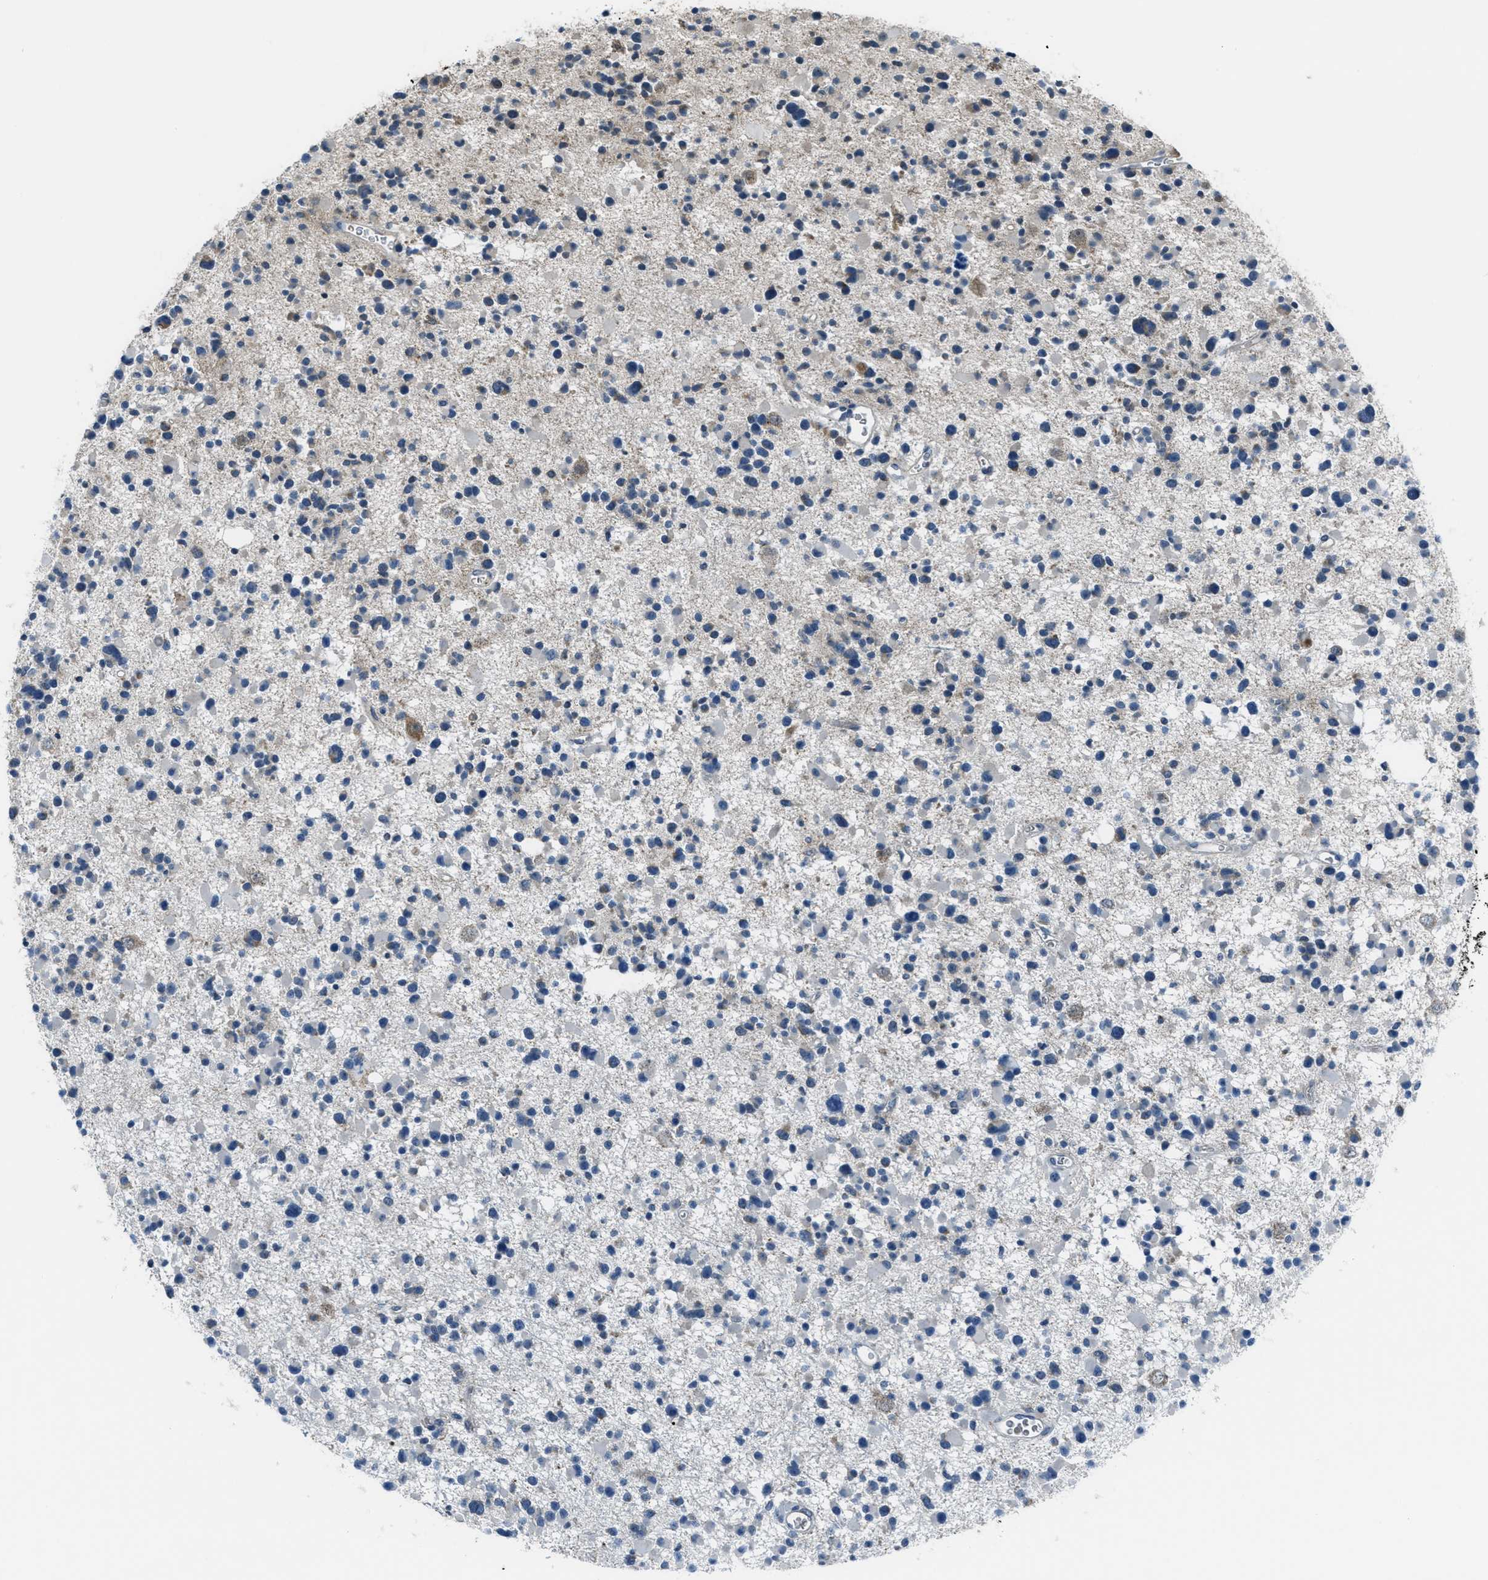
{"staining": {"intensity": "negative", "quantity": "none", "location": "none"}, "tissue": "glioma", "cell_type": "Tumor cells", "image_type": "cancer", "snomed": [{"axis": "morphology", "description": "Glioma, malignant, Low grade"}, {"axis": "topography", "description": "Brain"}], "caption": "DAB (3,3'-diaminobenzidine) immunohistochemical staining of low-grade glioma (malignant) demonstrates no significant staining in tumor cells.", "gene": "CDON", "patient": {"sex": "female", "age": 22}}